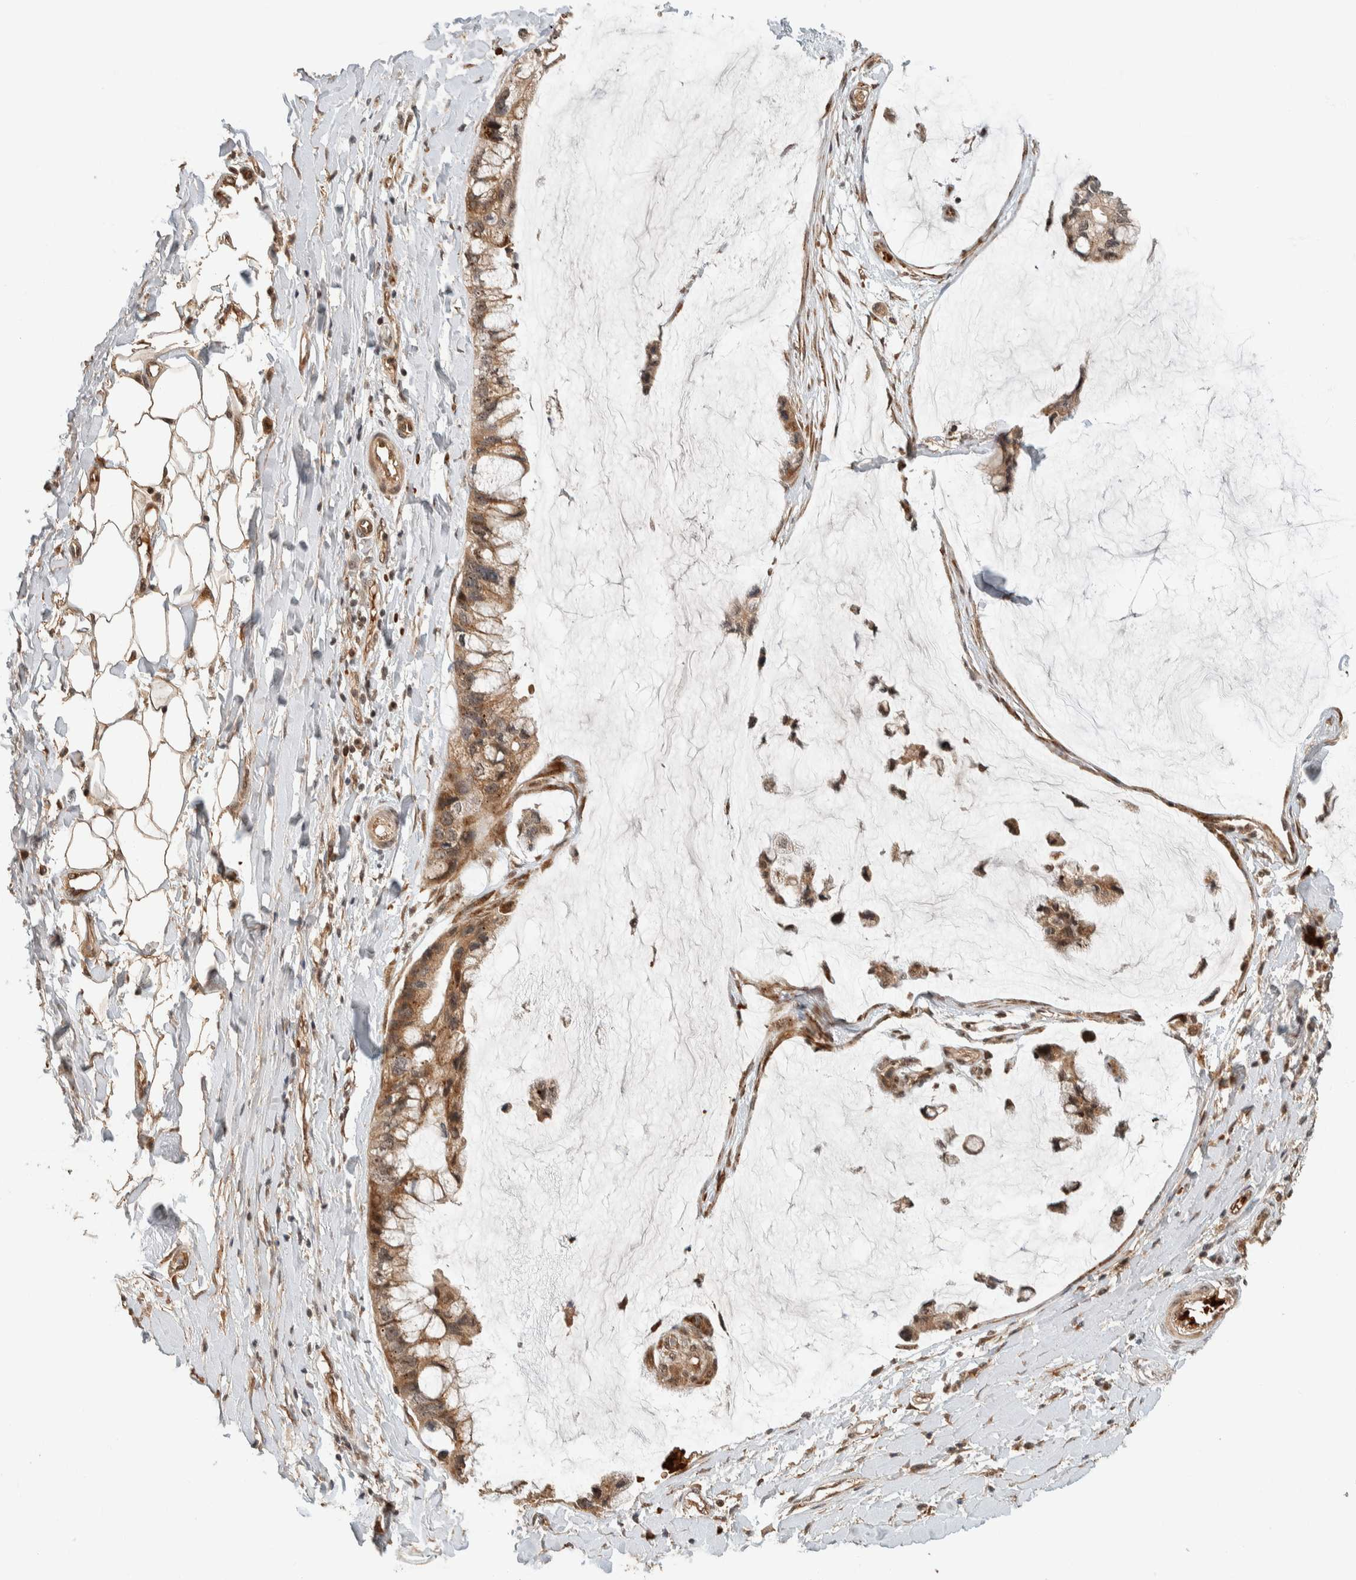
{"staining": {"intensity": "moderate", "quantity": ">75%", "location": "cytoplasmic/membranous"}, "tissue": "ovarian cancer", "cell_type": "Tumor cells", "image_type": "cancer", "snomed": [{"axis": "morphology", "description": "Cystadenocarcinoma, mucinous, NOS"}, {"axis": "topography", "description": "Ovary"}], "caption": "Protein staining of ovarian cancer tissue displays moderate cytoplasmic/membranous staining in approximately >75% of tumor cells.", "gene": "ZBTB2", "patient": {"sex": "female", "age": 39}}